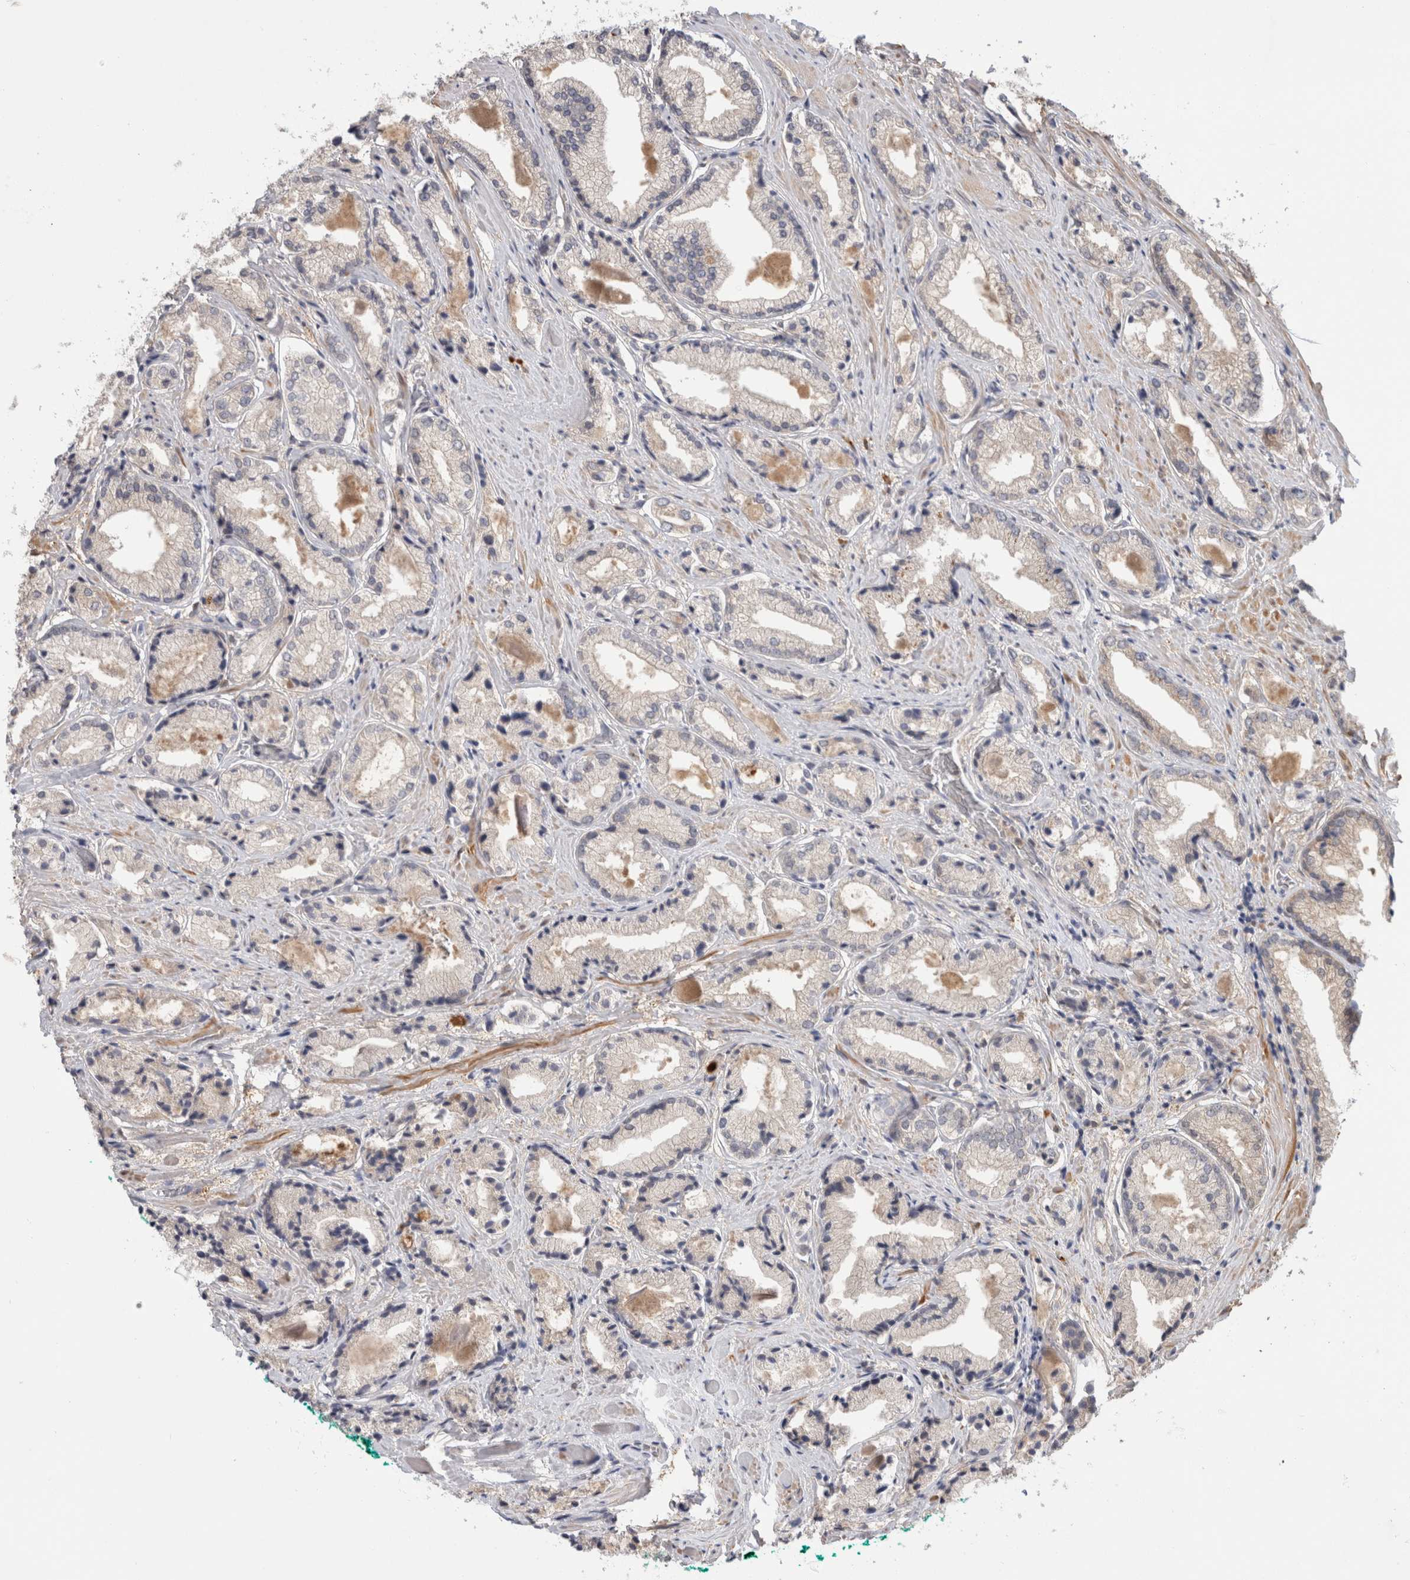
{"staining": {"intensity": "negative", "quantity": "none", "location": "none"}, "tissue": "prostate cancer", "cell_type": "Tumor cells", "image_type": "cancer", "snomed": [{"axis": "morphology", "description": "Adenocarcinoma, Low grade"}, {"axis": "topography", "description": "Prostate"}], "caption": "Tumor cells show no significant protein positivity in prostate cancer (adenocarcinoma (low-grade)).", "gene": "PGM1", "patient": {"sex": "male", "age": 62}}